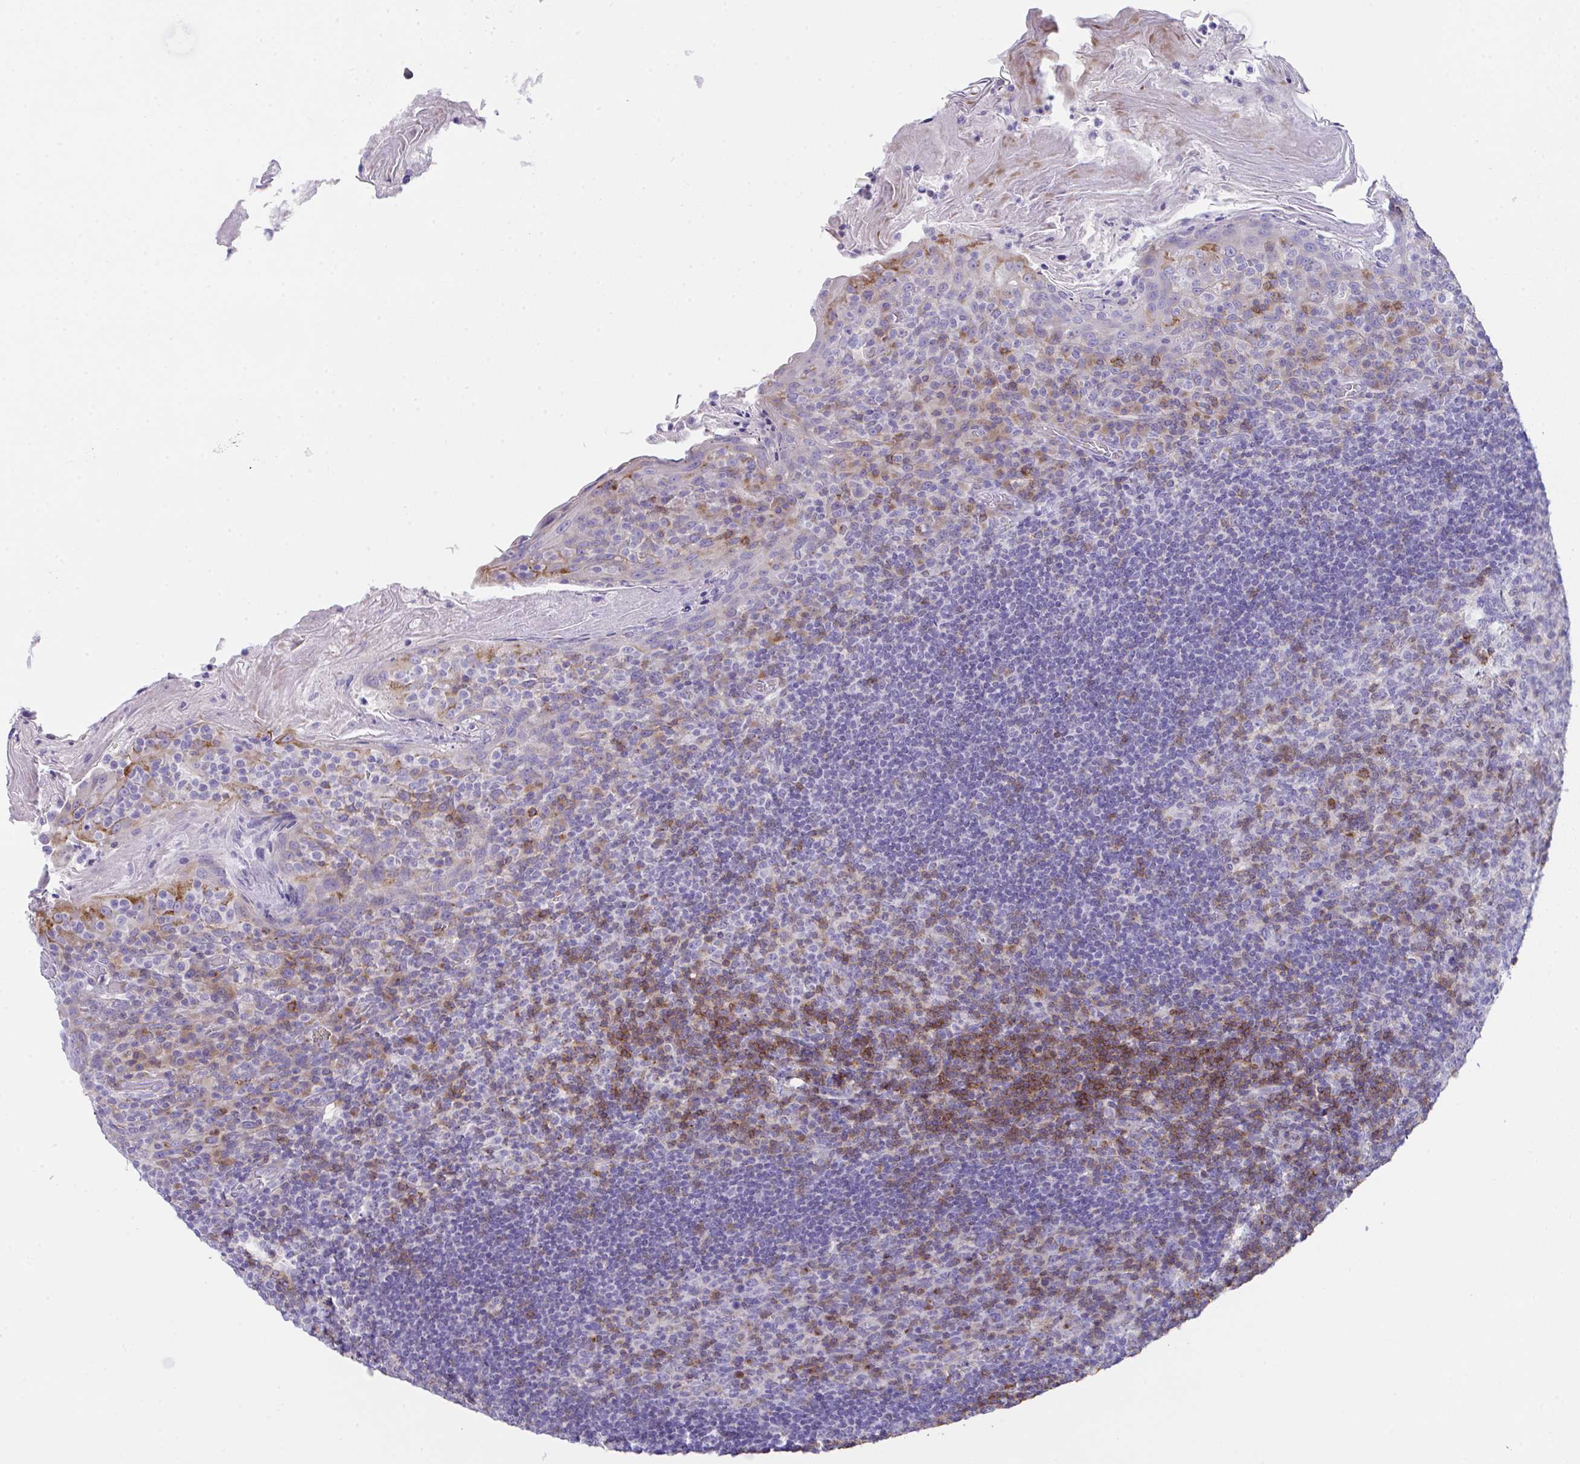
{"staining": {"intensity": "moderate", "quantity": "<25%", "location": "cytoplasmic/membranous"}, "tissue": "tonsil", "cell_type": "Germinal center cells", "image_type": "normal", "snomed": [{"axis": "morphology", "description": "Normal tissue, NOS"}, {"axis": "topography", "description": "Tonsil"}], "caption": "Moderate cytoplasmic/membranous protein positivity is present in about <25% of germinal center cells in tonsil. Immunohistochemistry stains the protein in brown and the nuclei are stained blue.", "gene": "MIA3", "patient": {"sex": "female", "age": 10}}